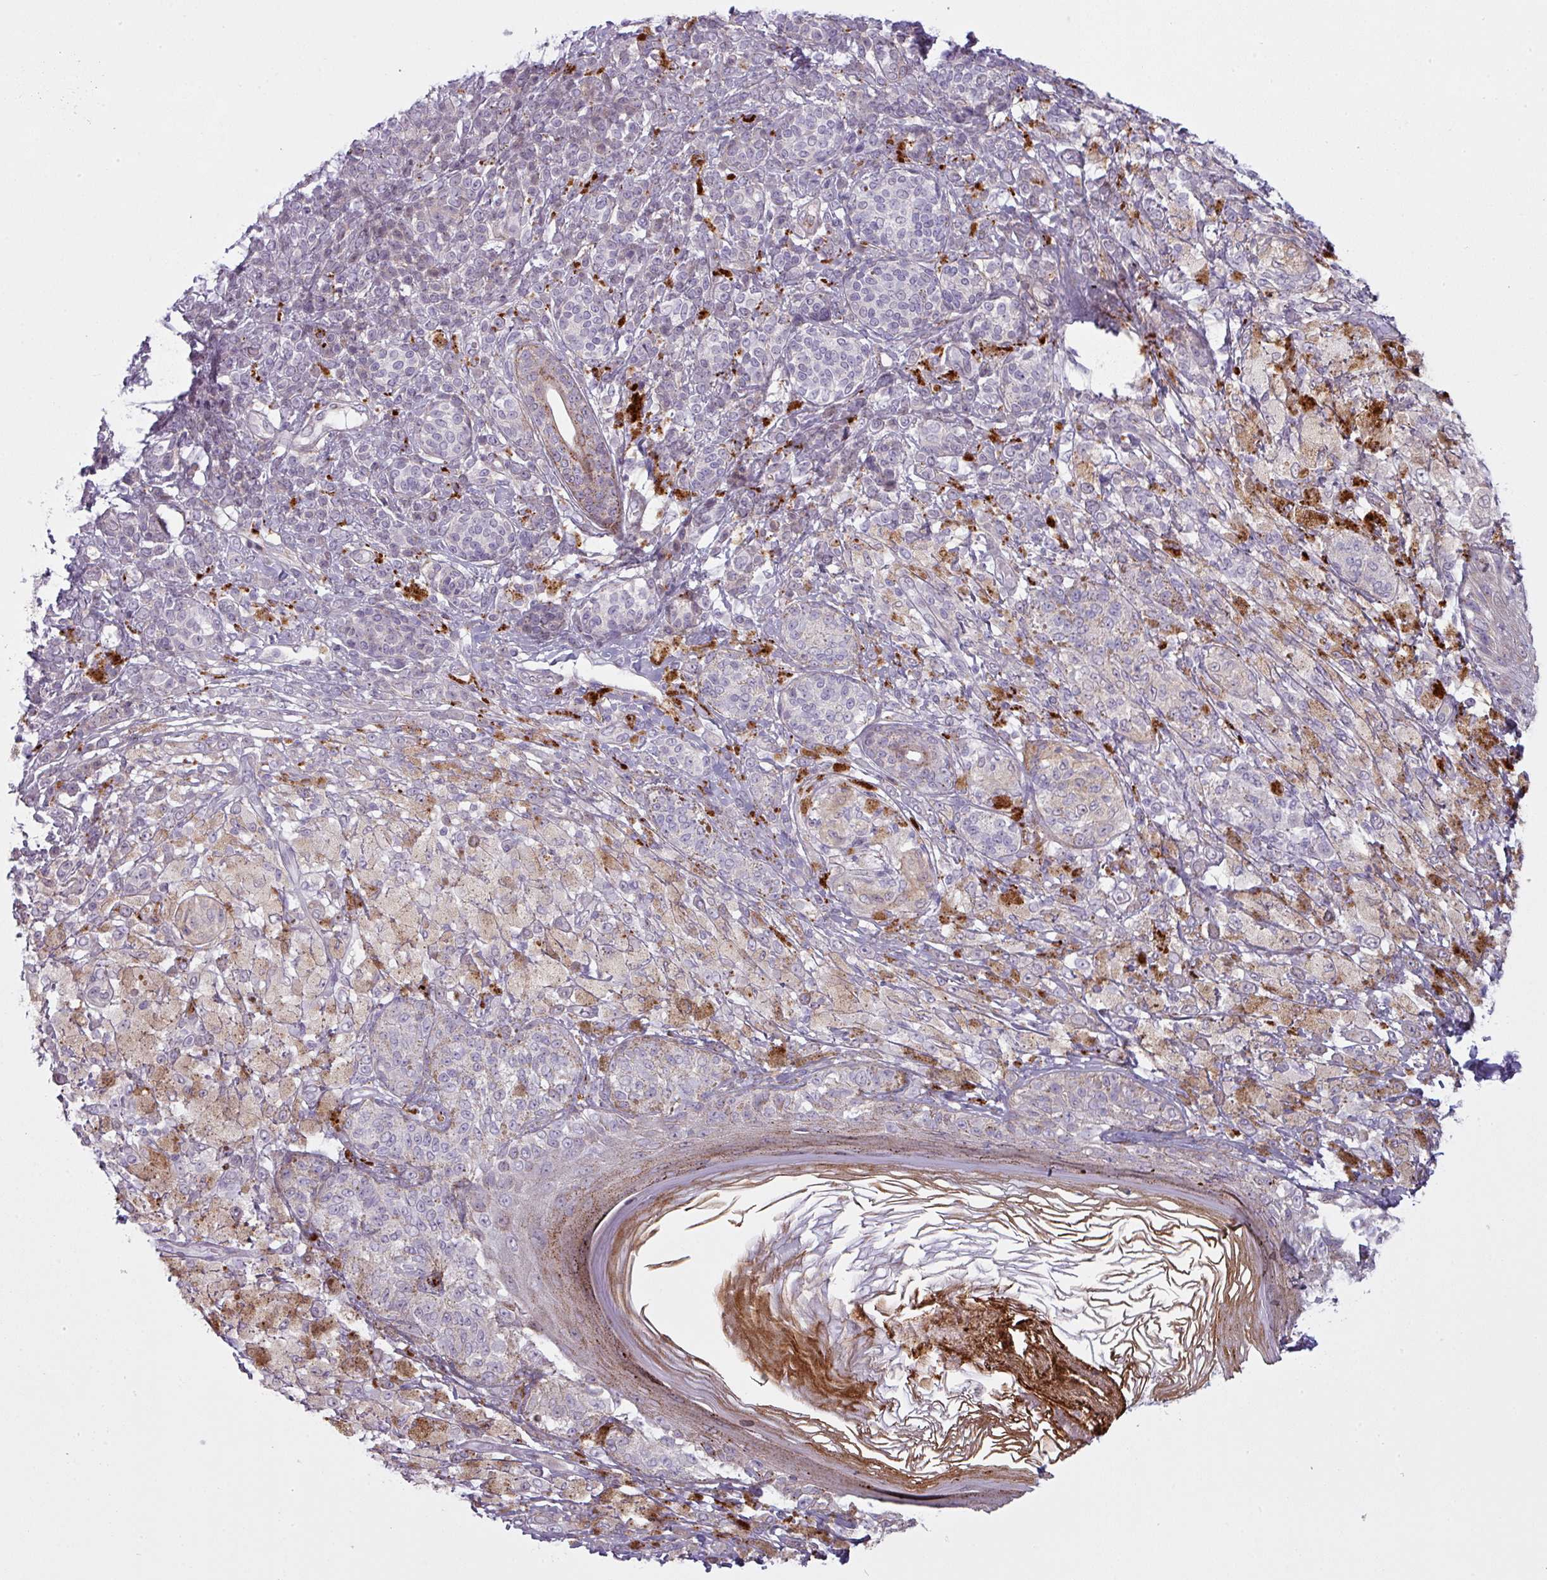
{"staining": {"intensity": "weak", "quantity": "<25%", "location": "cytoplasmic/membranous"}, "tissue": "melanoma", "cell_type": "Tumor cells", "image_type": "cancer", "snomed": [{"axis": "morphology", "description": "Malignant melanoma, NOS"}, {"axis": "topography", "description": "Skin"}], "caption": "This is an immunohistochemistry micrograph of human malignant melanoma. There is no positivity in tumor cells.", "gene": "MAP7D2", "patient": {"sex": "male", "age": 42}}